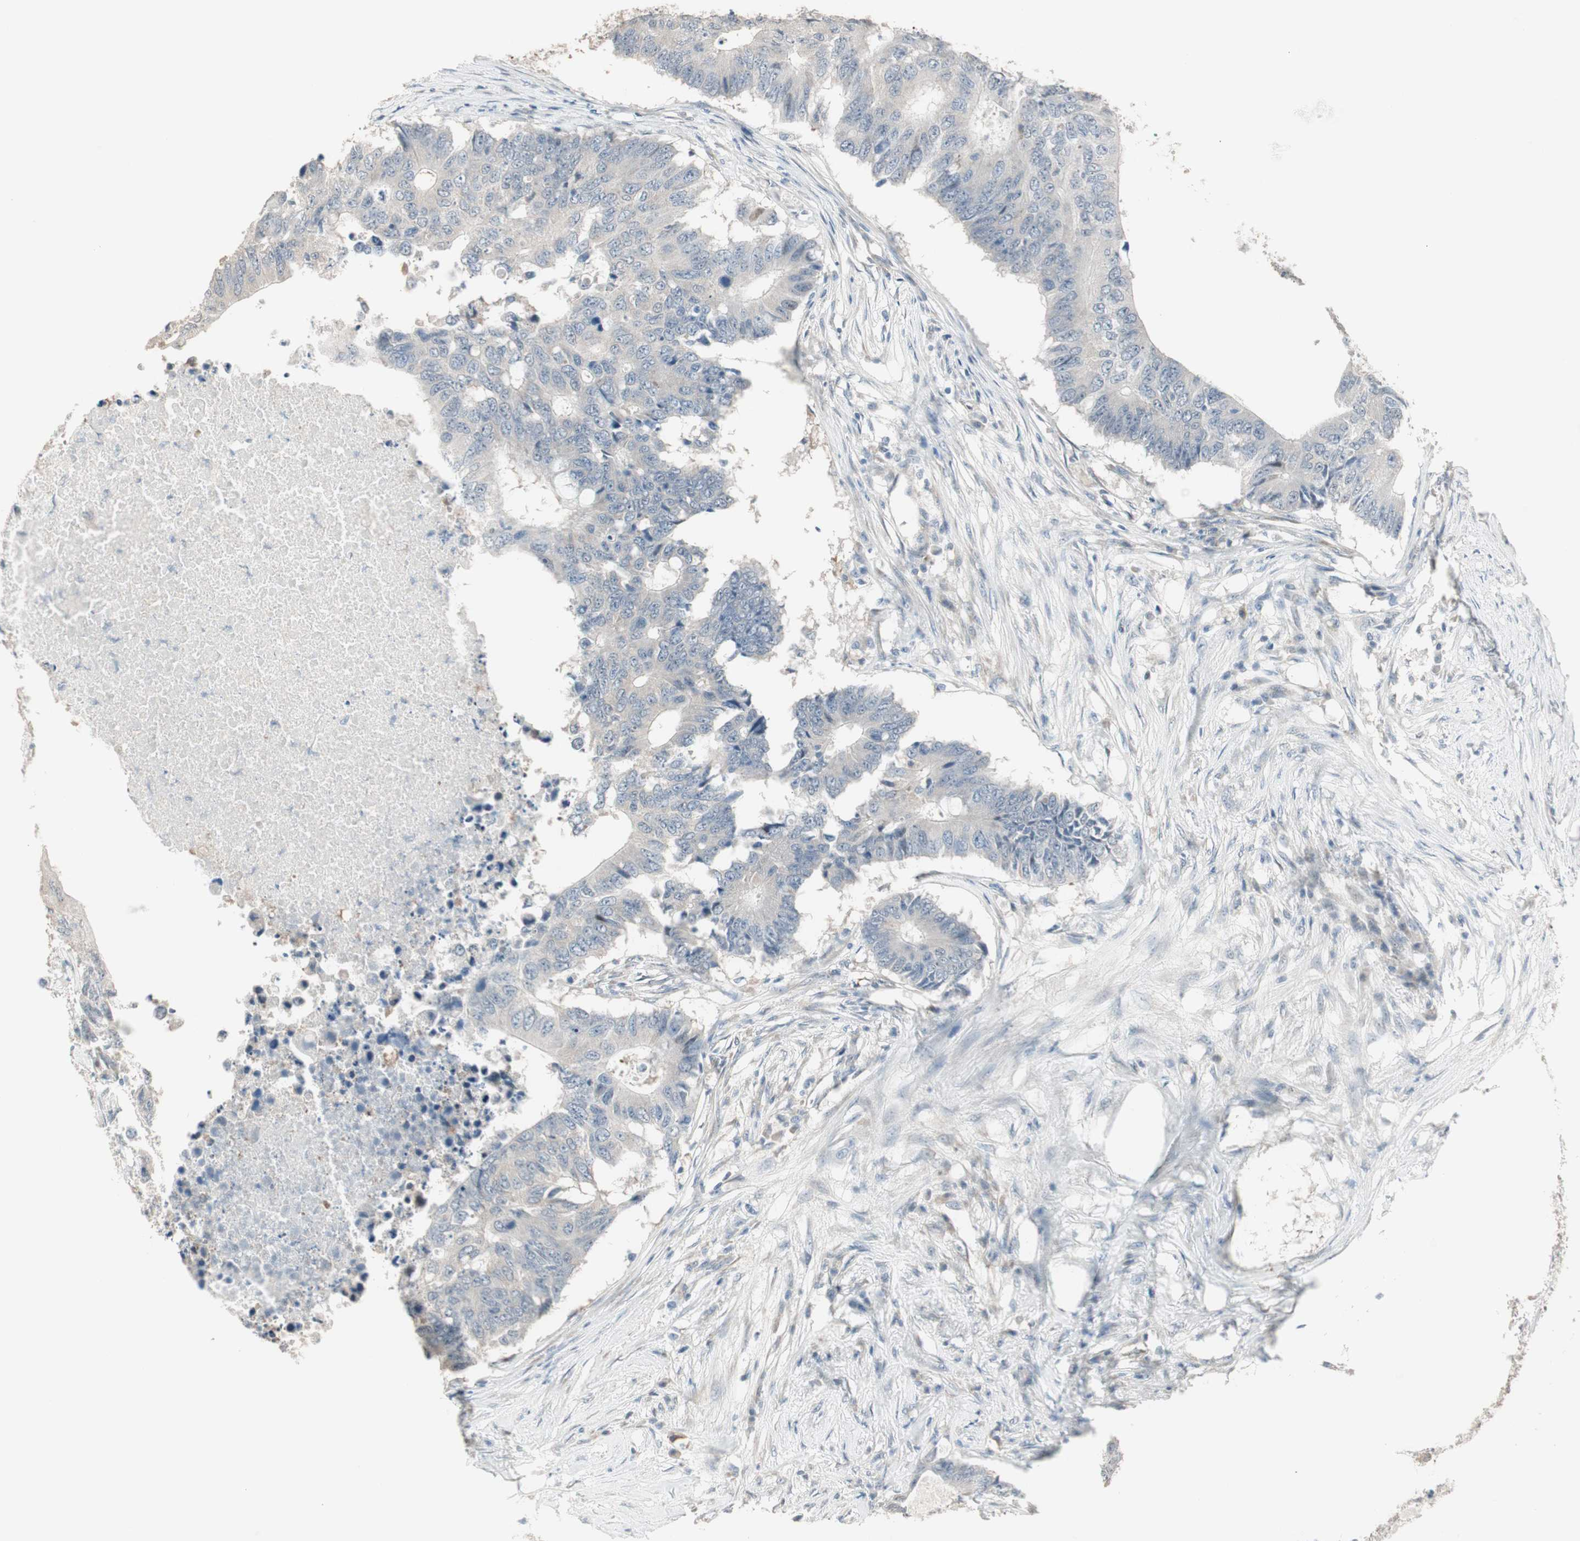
{"staining": {"intensity": "negative", "quantity": "none", "location": "none"}, "tissue": "colorectal cancer", "cell_type": "Tumor cells", "image_type": "cancer", "snomed": [{"axis": "morphology", "description": "Adenocarcinoma, NOS"}, {"axis": "topography", "description": "Colon"}], "caption": "Immunohistochemical staining of human adenocarcinoma (colorectal) displays no significant staining in tumor cells.", "gene": "PDZK1", "patient": {"sex": "male", "age": 71}}